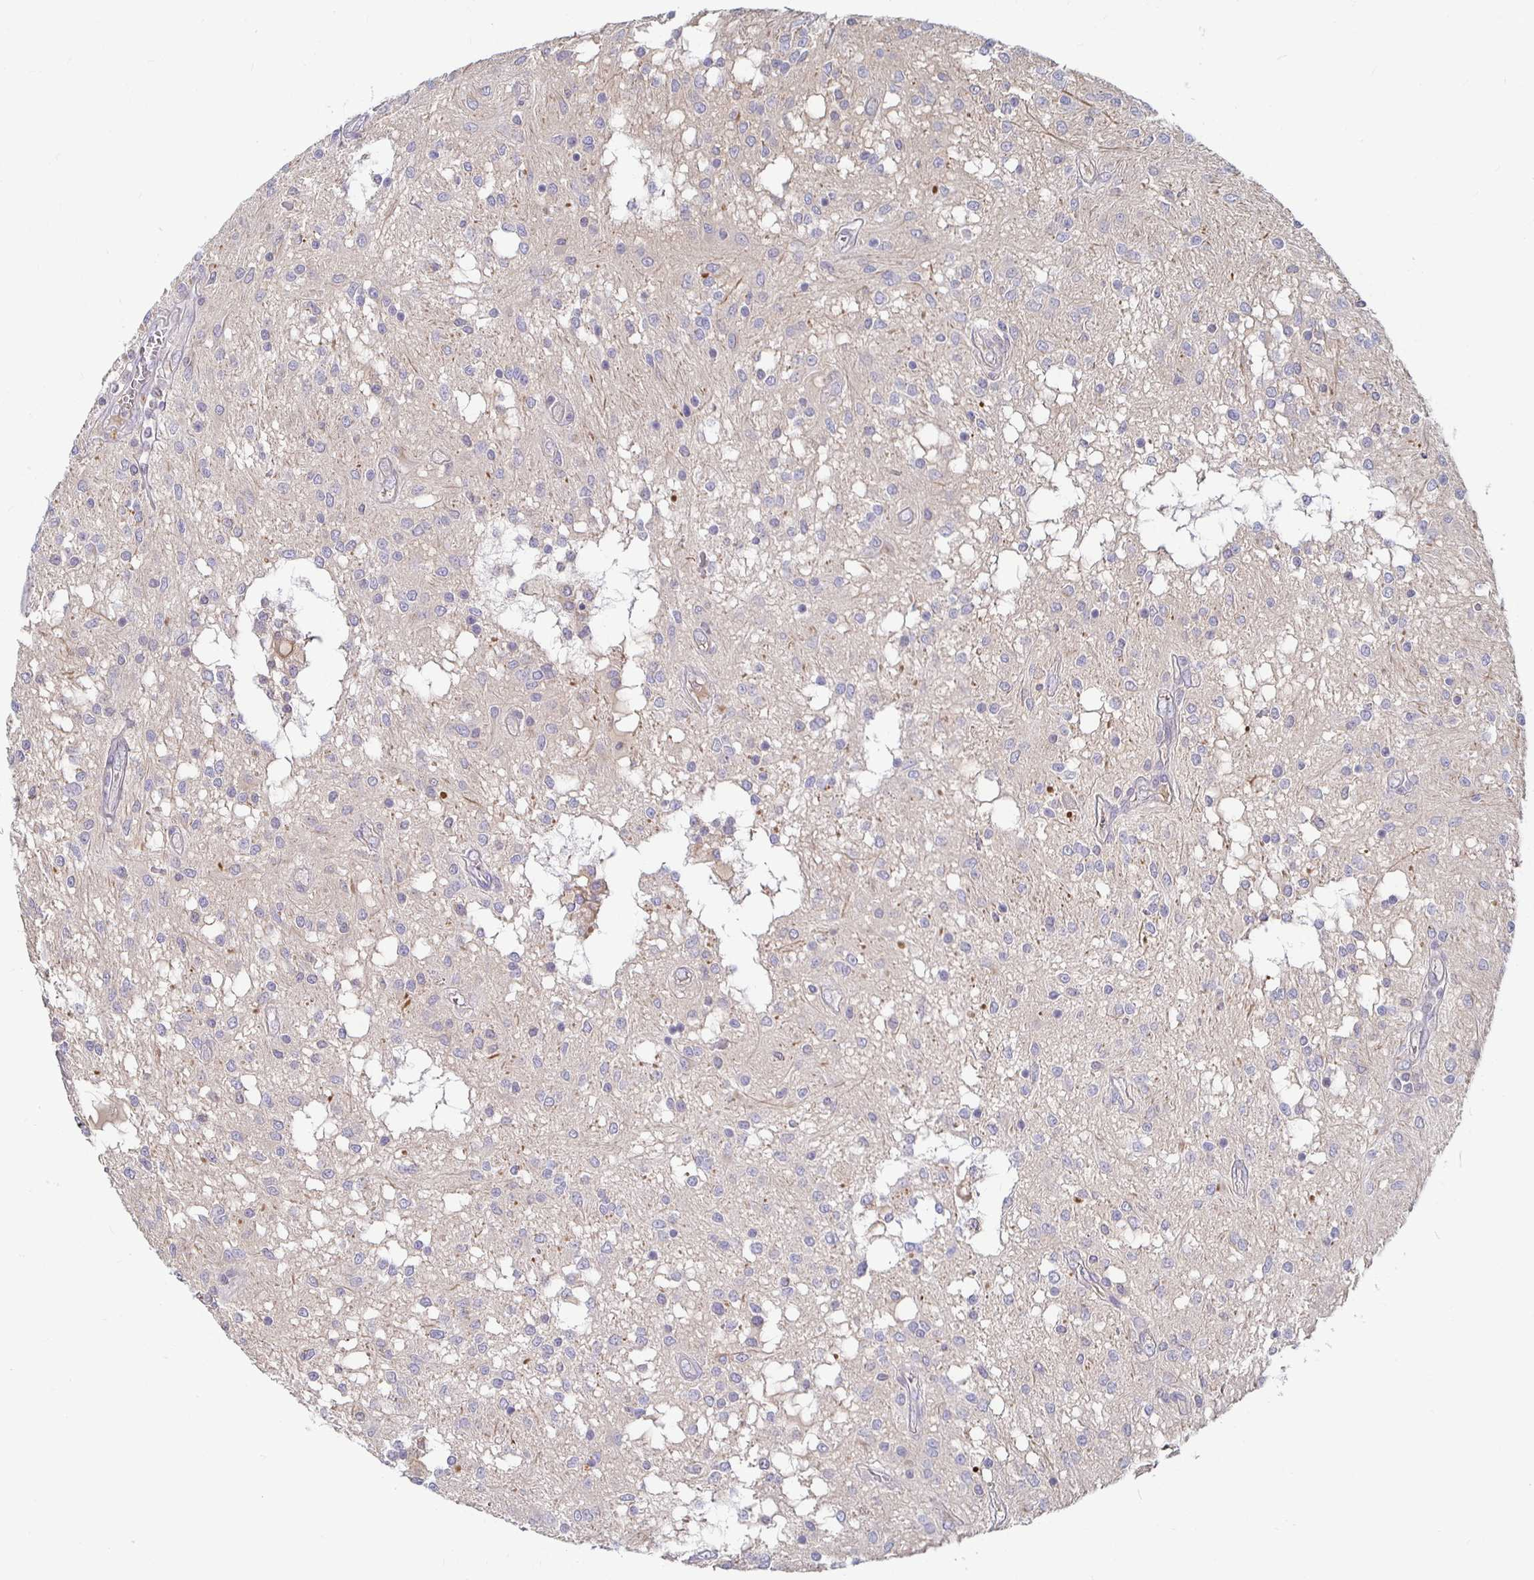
{"staining": {"intensity": "negative", "quantity": "none", "location": "none"}, "tissue": "glioma", "cell_type": "Tumor cells", "image_type": "cancer", "snomed": [{"axis": "morphology", "description": "Glioma, malignant, Low grade"}, {"axis": "topography", "description": "Cerebellum"}], "caption": "Tumor cells are negative for protein expression in human glioma.", "gene": "RNF144B", "patient": {"sex": "female", "age": 14}}